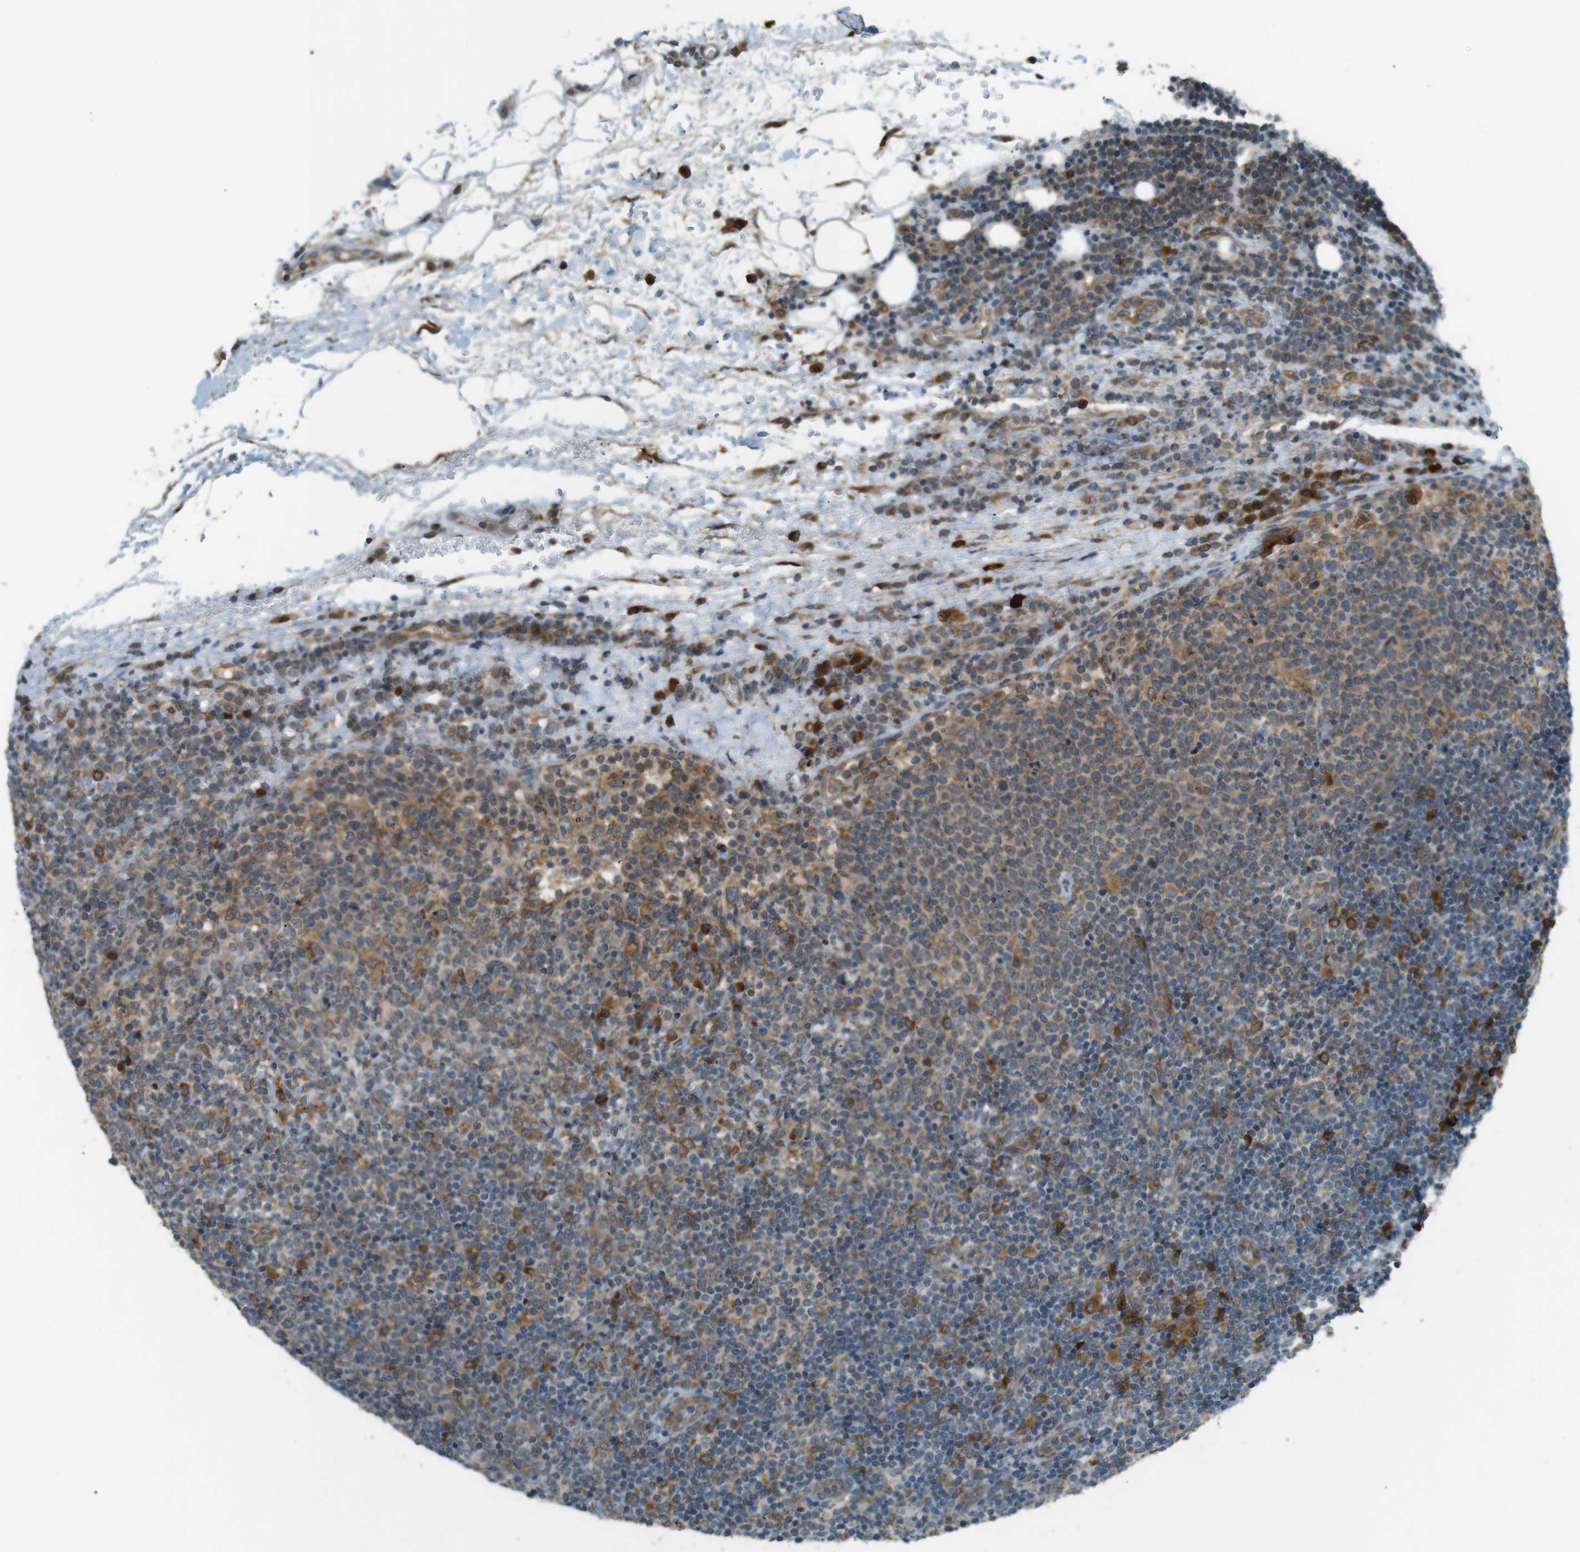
{"staining": {"intensity": "moderate", "quantity": "25%-75%", "location": "cytoplasmic/membranous"}, "tissue": "lymphoma", "cell_type": "Tumor cells", "image_type": "cancer", "snomed": [{"axis": "morphology", "description": "Malignant lymphoma, non-Hodgkin's type, High grade"}, {"axis": "topography", "description": "Lymph node"}], "caption": "A medium amount of moderate cytoplasmic/membranous expression is present in about 25%-75% of tumor cells in malignant lymphoma, non-Hodgkin's type (high-grade) tissue.", "gene": "TMED4", "patient": {"sex": "male", "age": 61}}